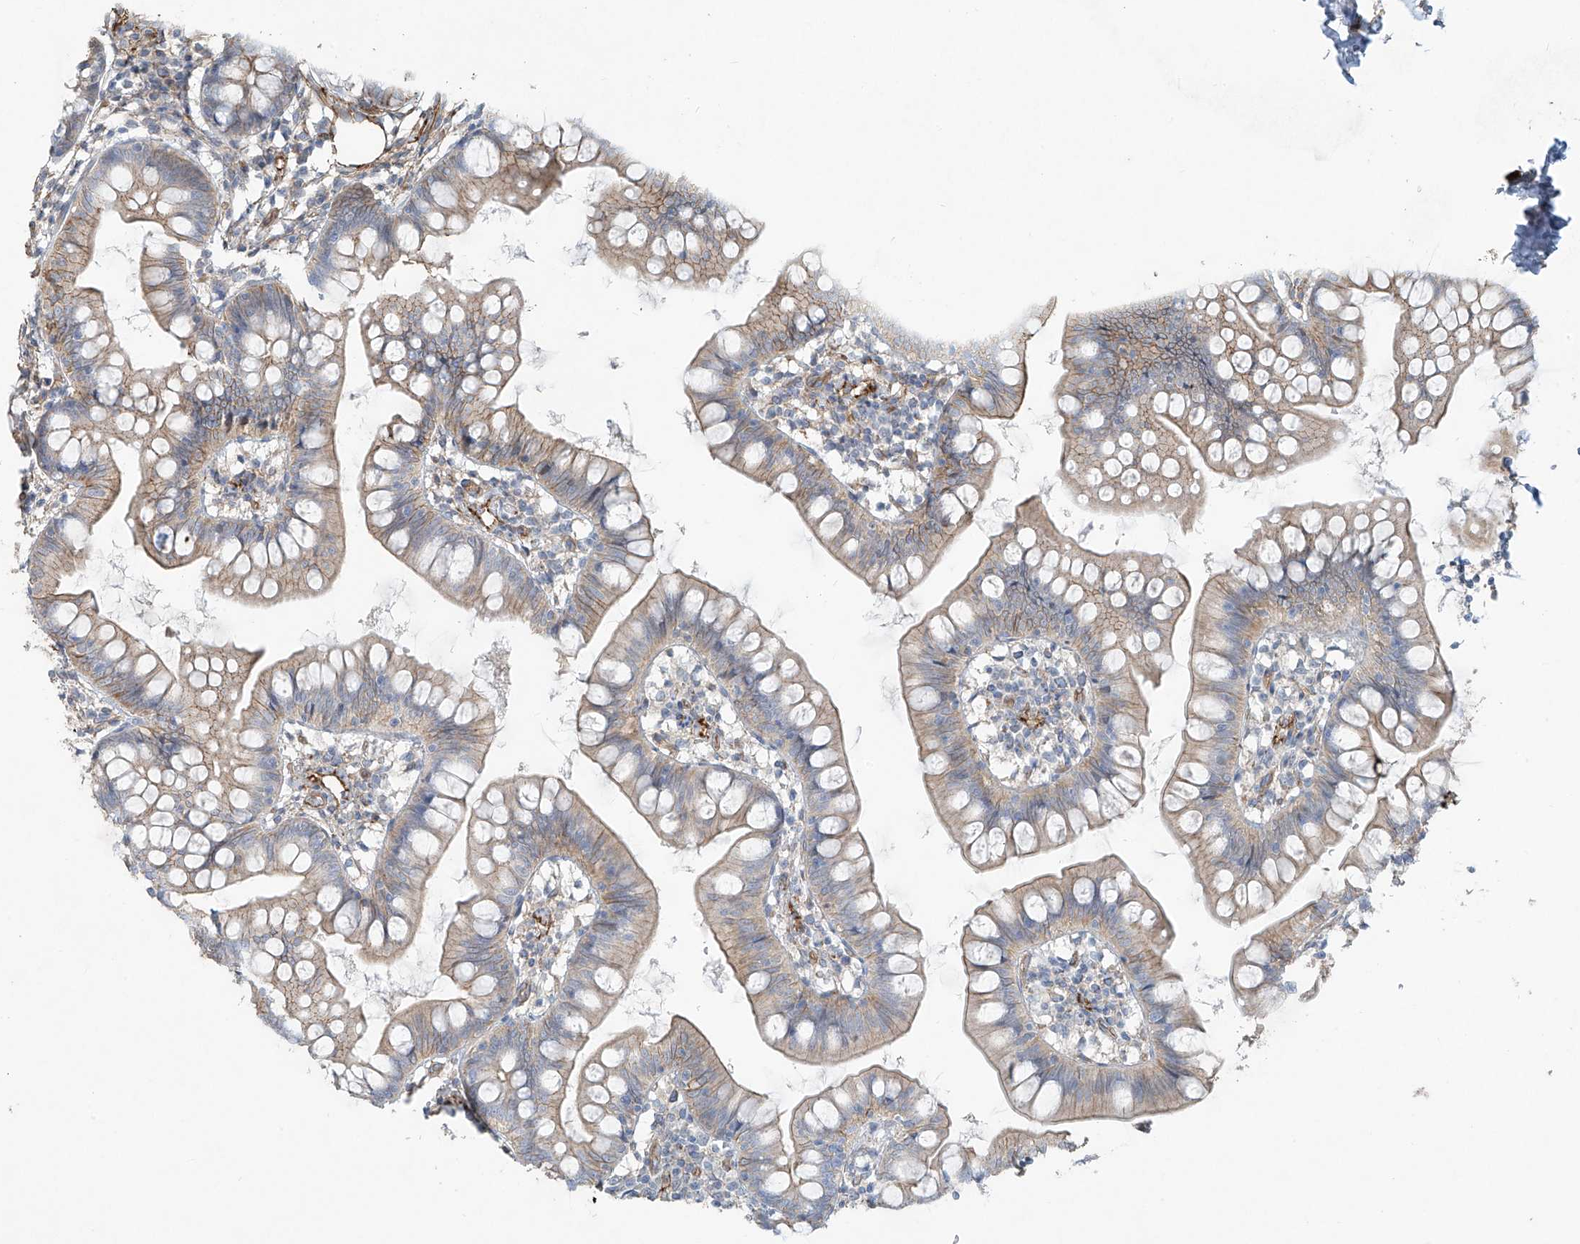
{"staining": {"intensity": "weak", "quantity": ">75%", "location": "cytoplasmic/membranous"}, "tissue": "small intestine", "cell_type": "Glandular cells", "image_type": "normal", "snomed": [{"axis": "morphology", "description": "Normal tissue, NOS"}, {"axis": "topography", "description": "Small intestine"}], "caption": "Immunohistochemistry image of normal small intestine: small intestine stained using IHC shows low levels of weak protein expression localized specifically in the cytoplasmic/membranous of glandular cells, appearing as a cytoplasmic/membranous brown color.", "gene": "TUBE1", "patient": {"sex": "male", "age": 7}}